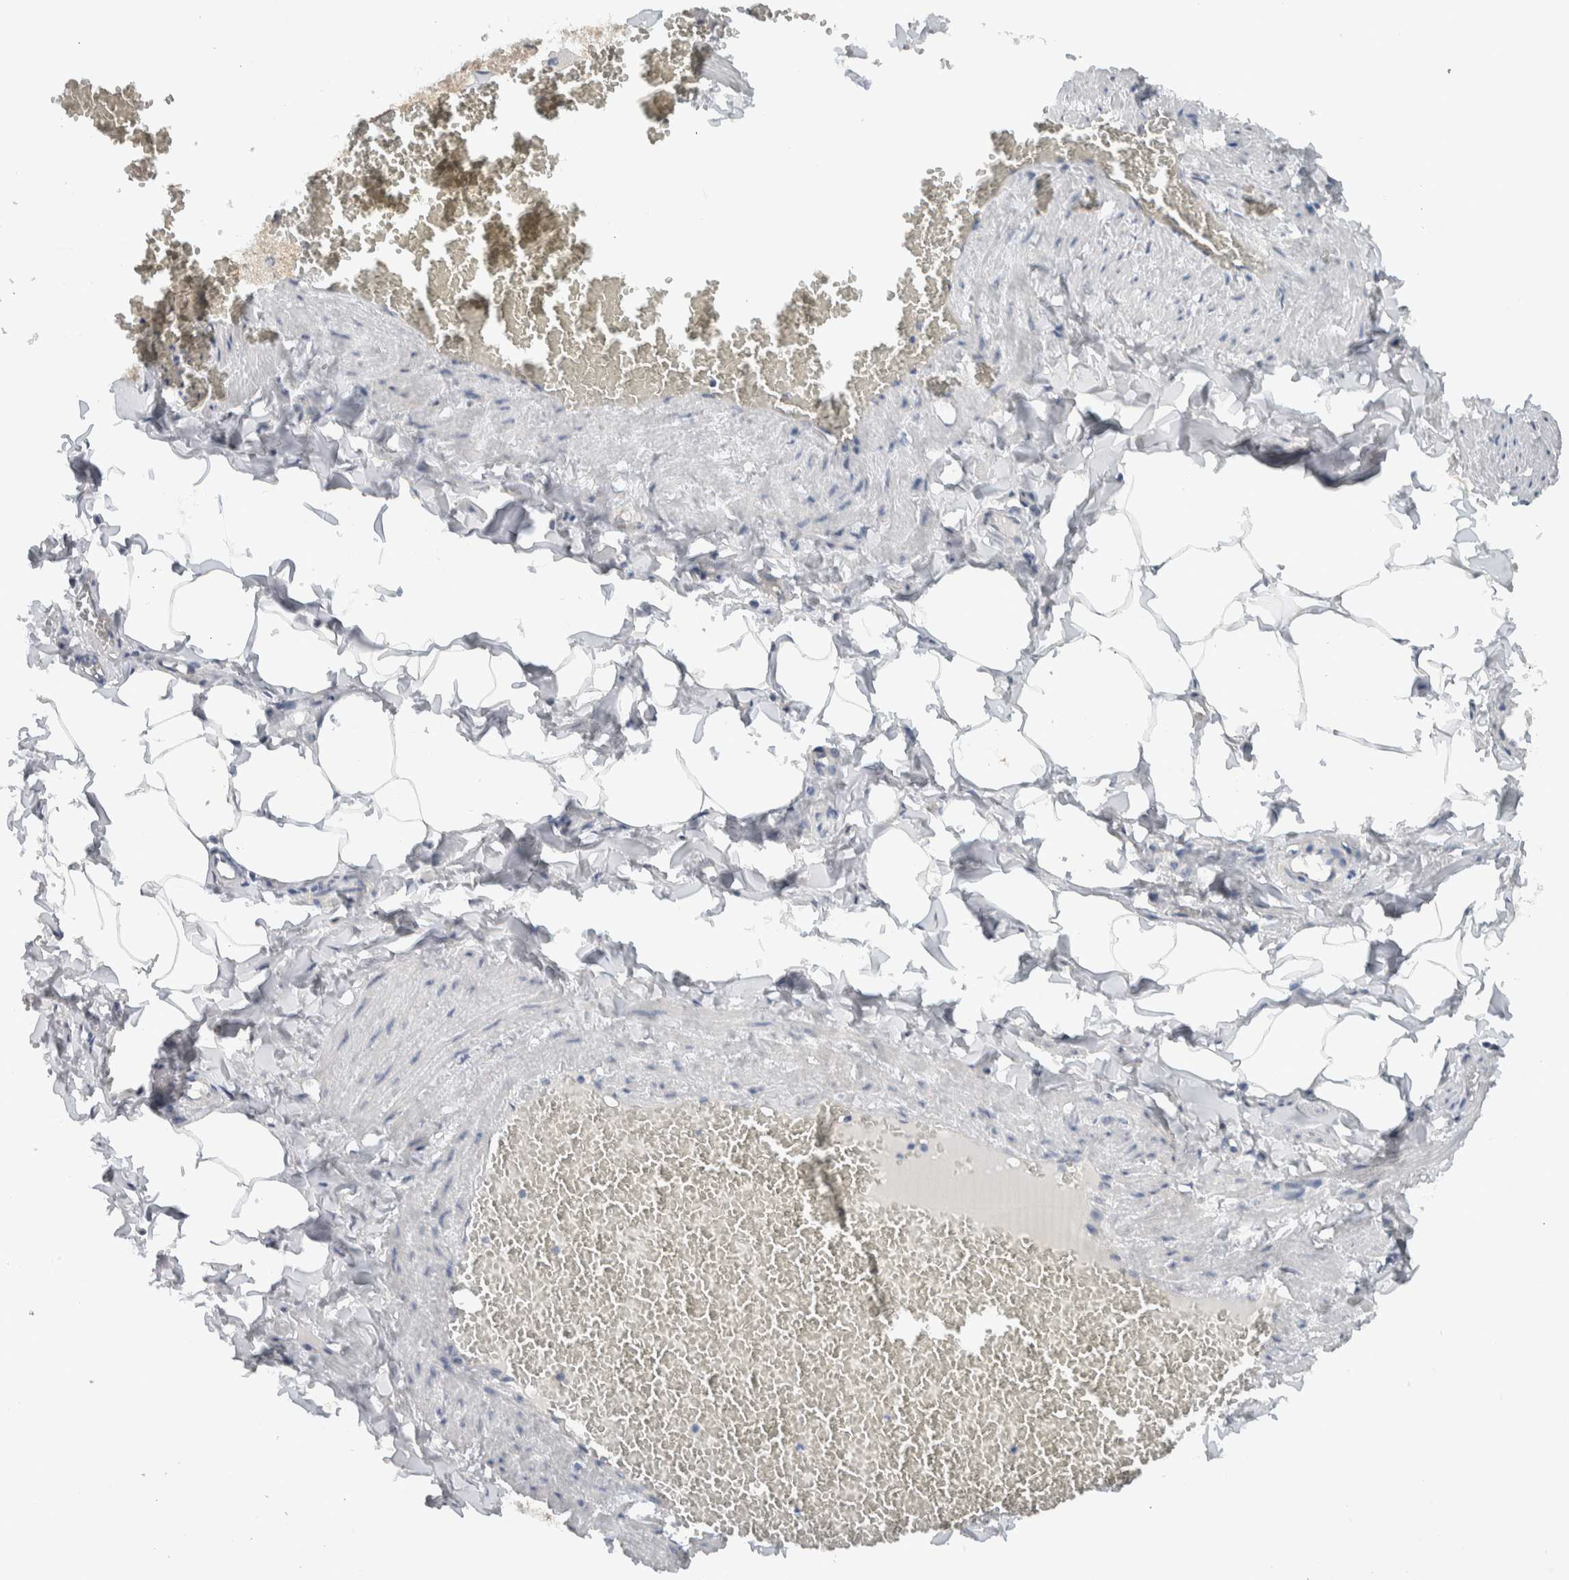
{"staining": {"intensity": "negative", "quantity": "none", "location": "none"}, "tissue": "adipose tissue", "cell_type": "Adipocytes", "image_type": "normal", "snomed": [{"axis": "morphology", "description": "Normal tissue, NOS"}, {"axis": "topography", "description": "Vascular tissue"}], "caption": "An immunohistochemistry (IHC) image of normal adipose tissue is shown. There is no staining in adipocytes of adipose tissue. (DAB (3,3'-diaminobenzidine) immunohistochemistry (IHC), high magnification).", "gene": "RERE", "patient": {"sex": "male", "age": 41}}